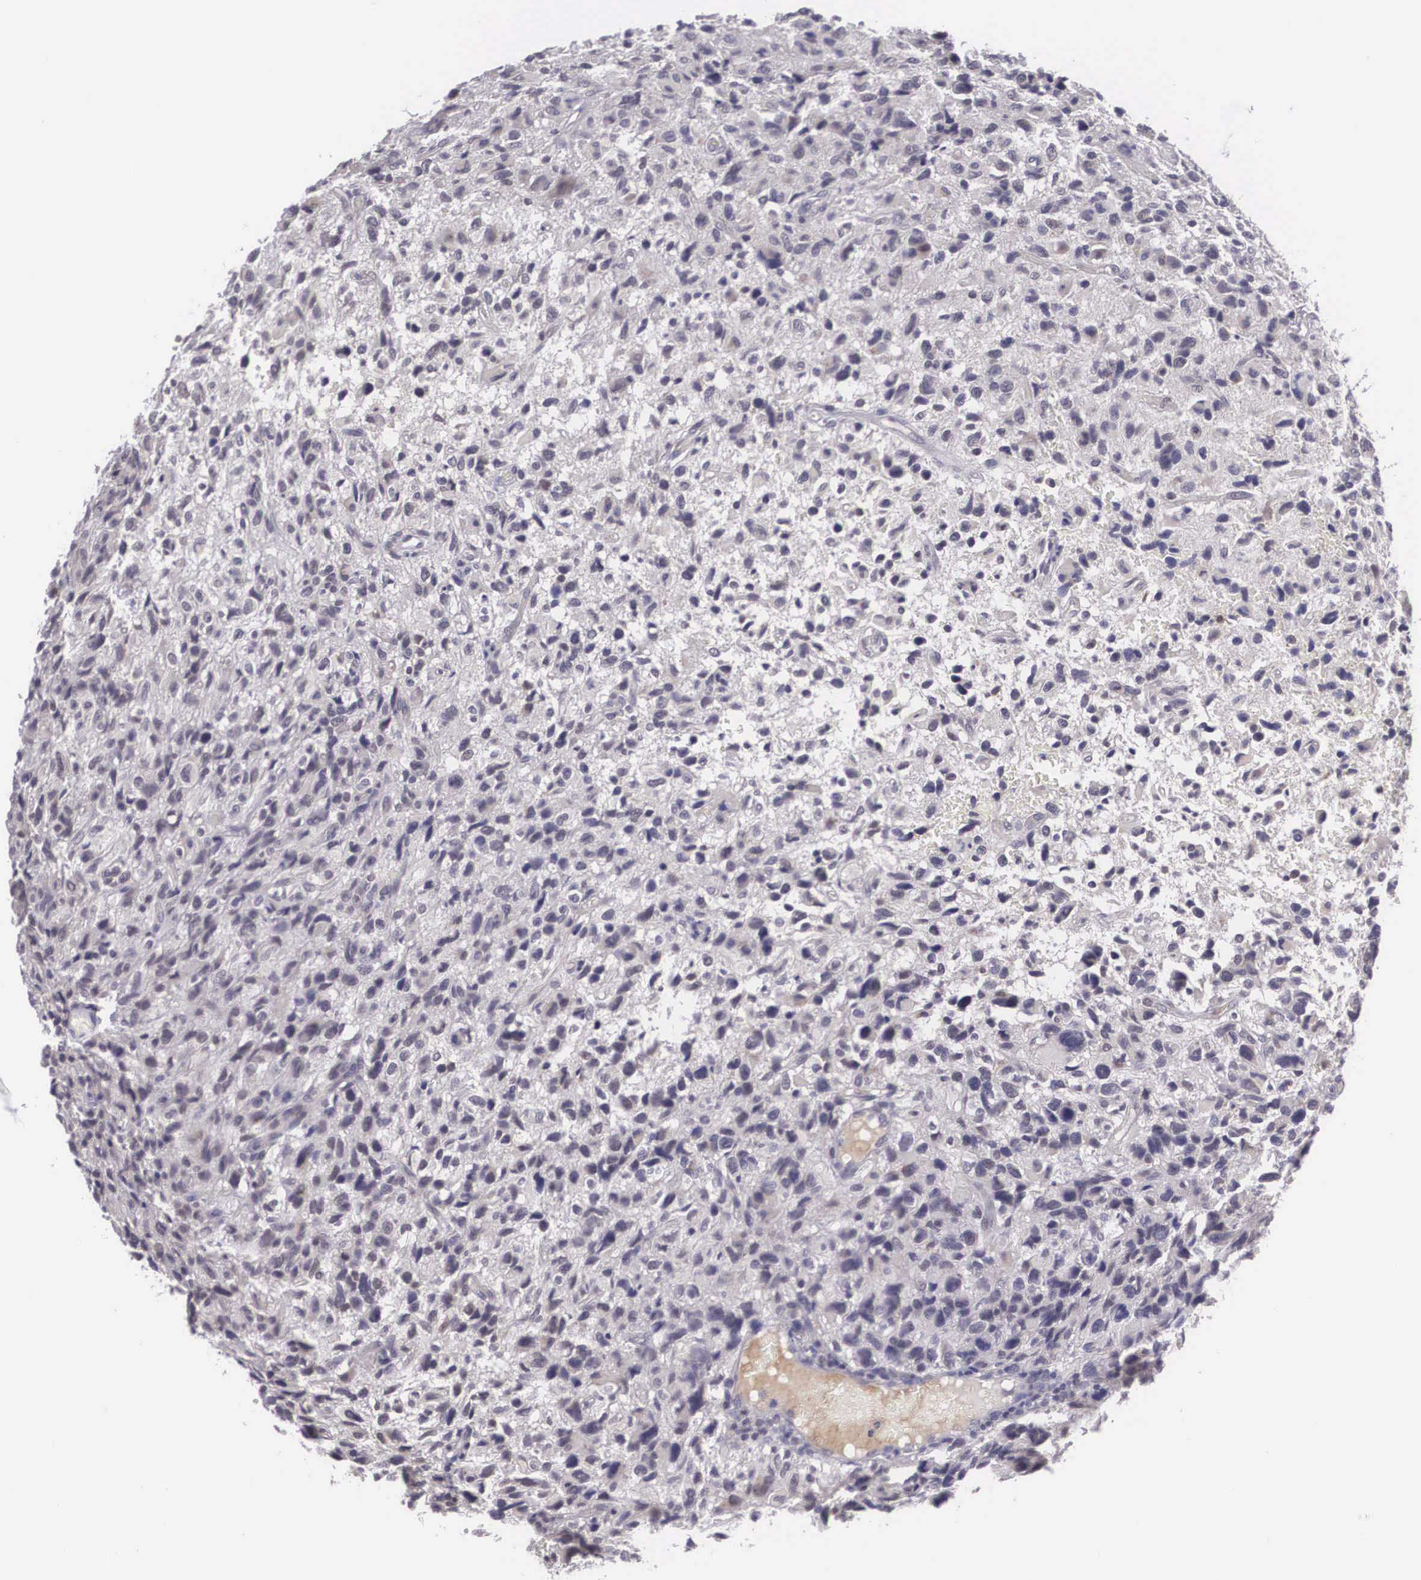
{"staining": {"intensity": "moderate", "quantity": "25%-75%", "location": "cytoplasmic/membranous,nuclear"}, "tissue": "glioma", "cell_type": "Tumor cells", "image_type": "cancer", "snomed": [{"axis": "morphology", "description": "Glioma, malignant, High grade"}, {"axis": "topography", "description": "Brain"}], "caption": "Malignant high-grade glioma stained with DAB IHC demonstrates medium levels of moderate cytoplasmic/membranous and nuclear expression in approximately 25%-75% of tumor cells.", "gene": "NINL", "patient": {"sex": "female", "age": 60}}